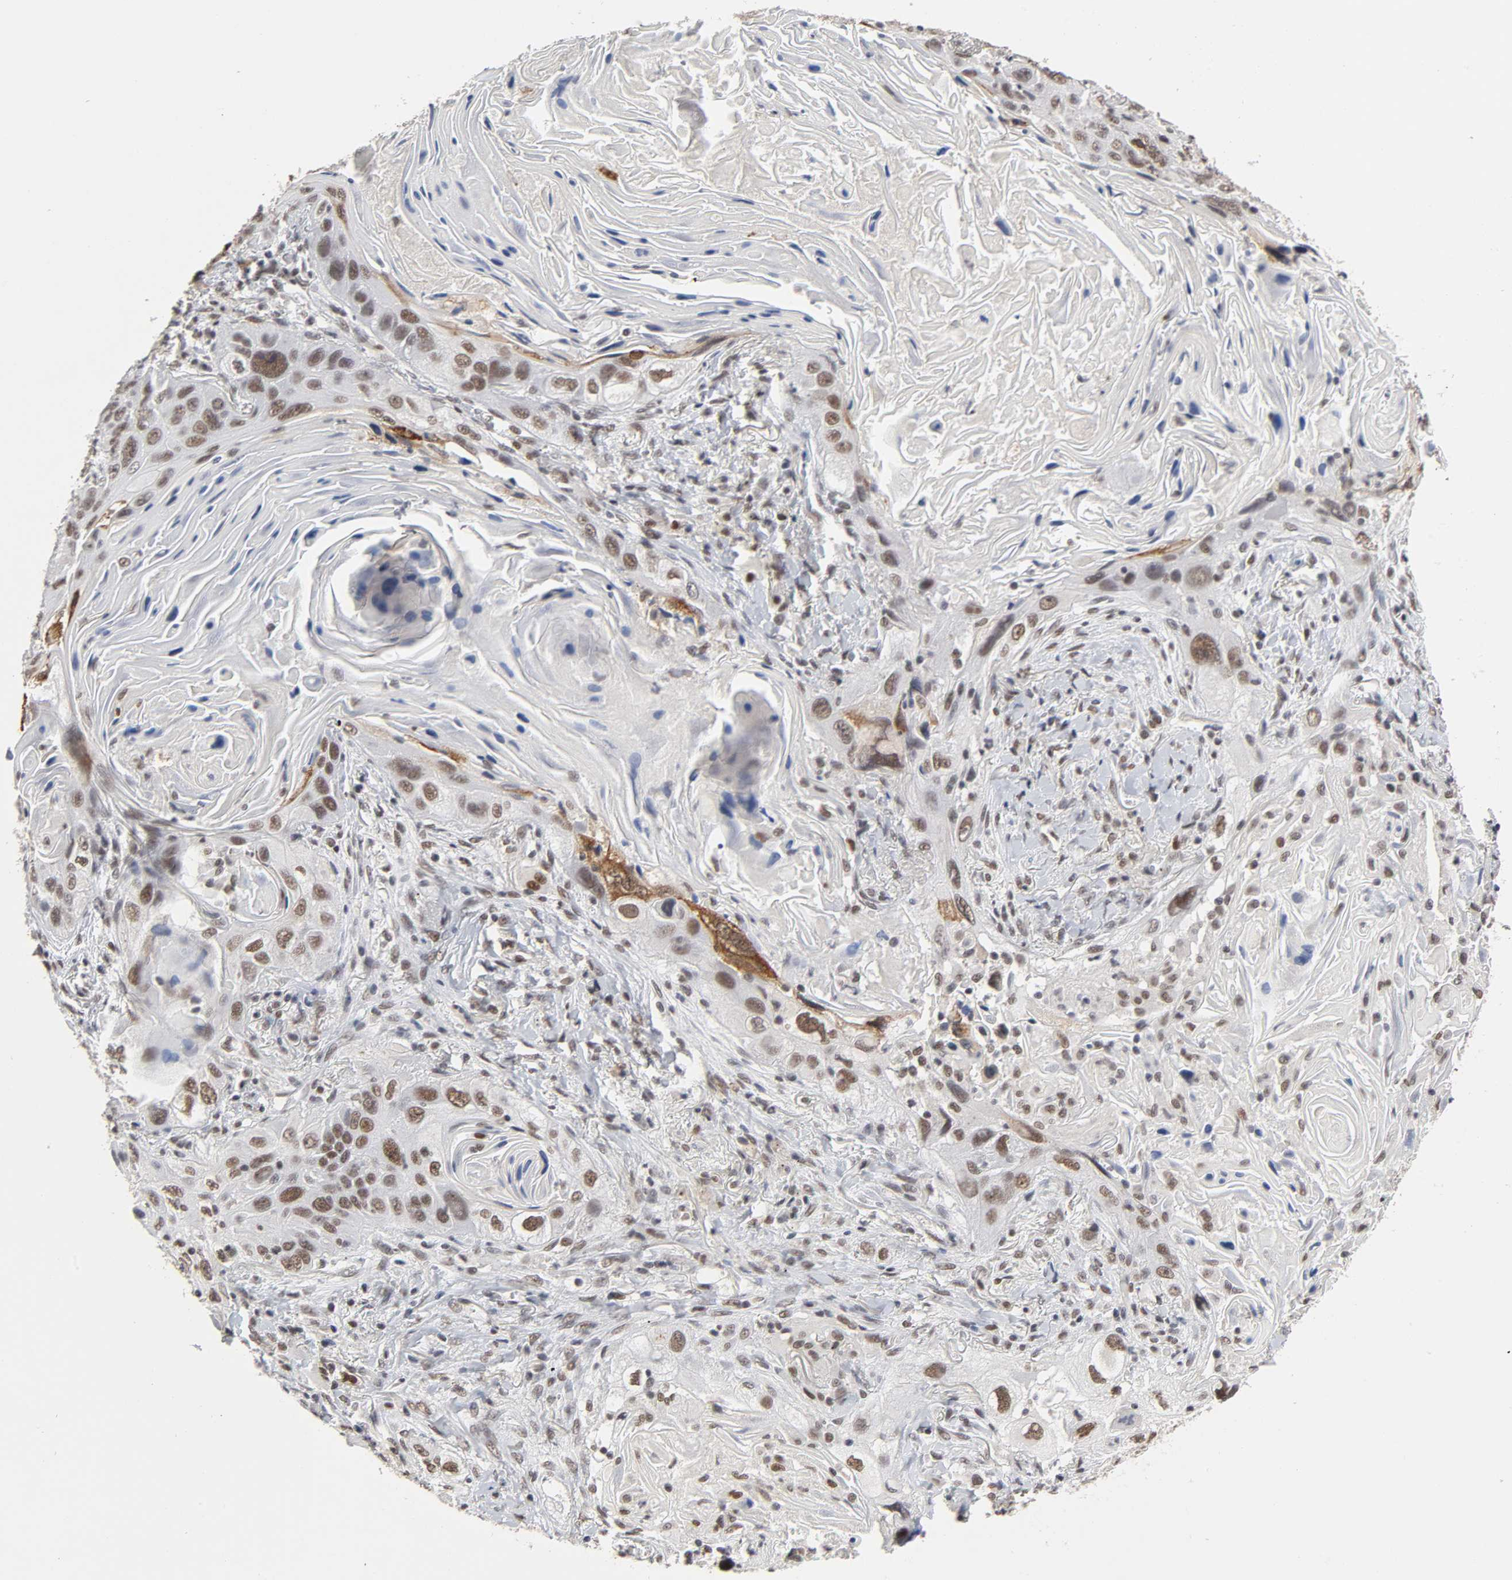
{"staining": {"intensity": "moderate", "quantity": ">75%", "location": "nuclear"}, "tissue": "lung cancer", "cell_type": "Tumor cells", "image_type": "cancer", "snomed": [{"axis": "morphology", "description": "Squamous cell carcinoma, NOS"}, {"axis": "topography", "description": "Lung"}], "caption": "This is a photomicrograph of IHC staining of lung cancer, which shows moderate expression in the nuclear of tumor cells.", "gene": "TRIM33", "patient": {"sex": "female", "age": 67}}